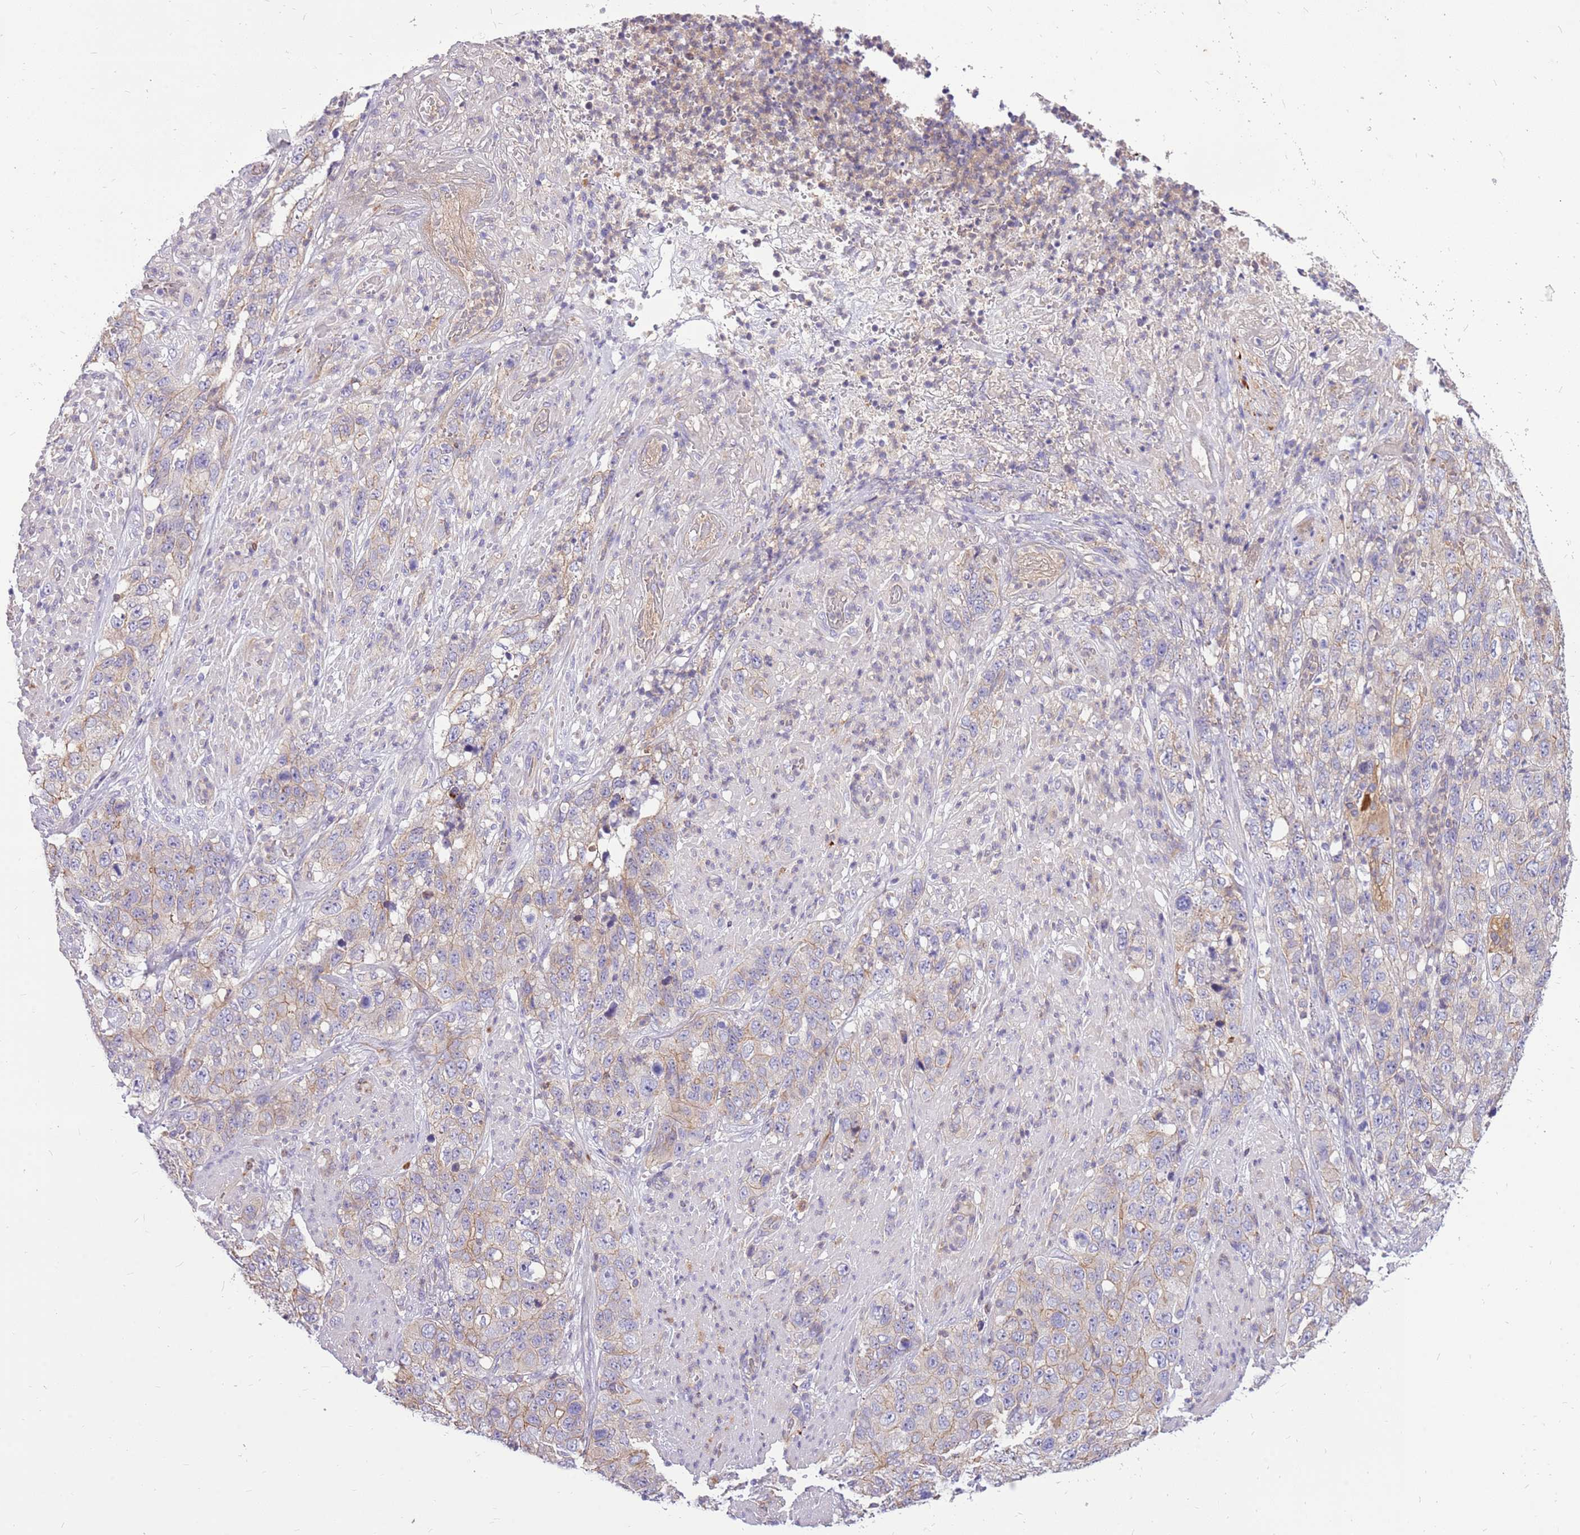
{"staining": {"intensity": "weak", "quantity": "<25%", "location": "cytoplasmic/membranous"}, "tissue": "stomach cancer", "cell_type": "Tumor cells", "image_type": "cancer", "snomed": [{"axis": "morphology", "description": "Adenocarcinoma, NOS"}, {"axis": "topography", "description": "Stomach"}], "caption": "Immunohistochemistry photomicrograph of neoplastic tissue: human stomach cancer (adenocarcinoma) stained with DAB (3,3'-diaminobenzidine) shows no significant protein positivity in tumor cells.", "gene": "WDR90", "patient": {"sex": "male", "age": 48}}